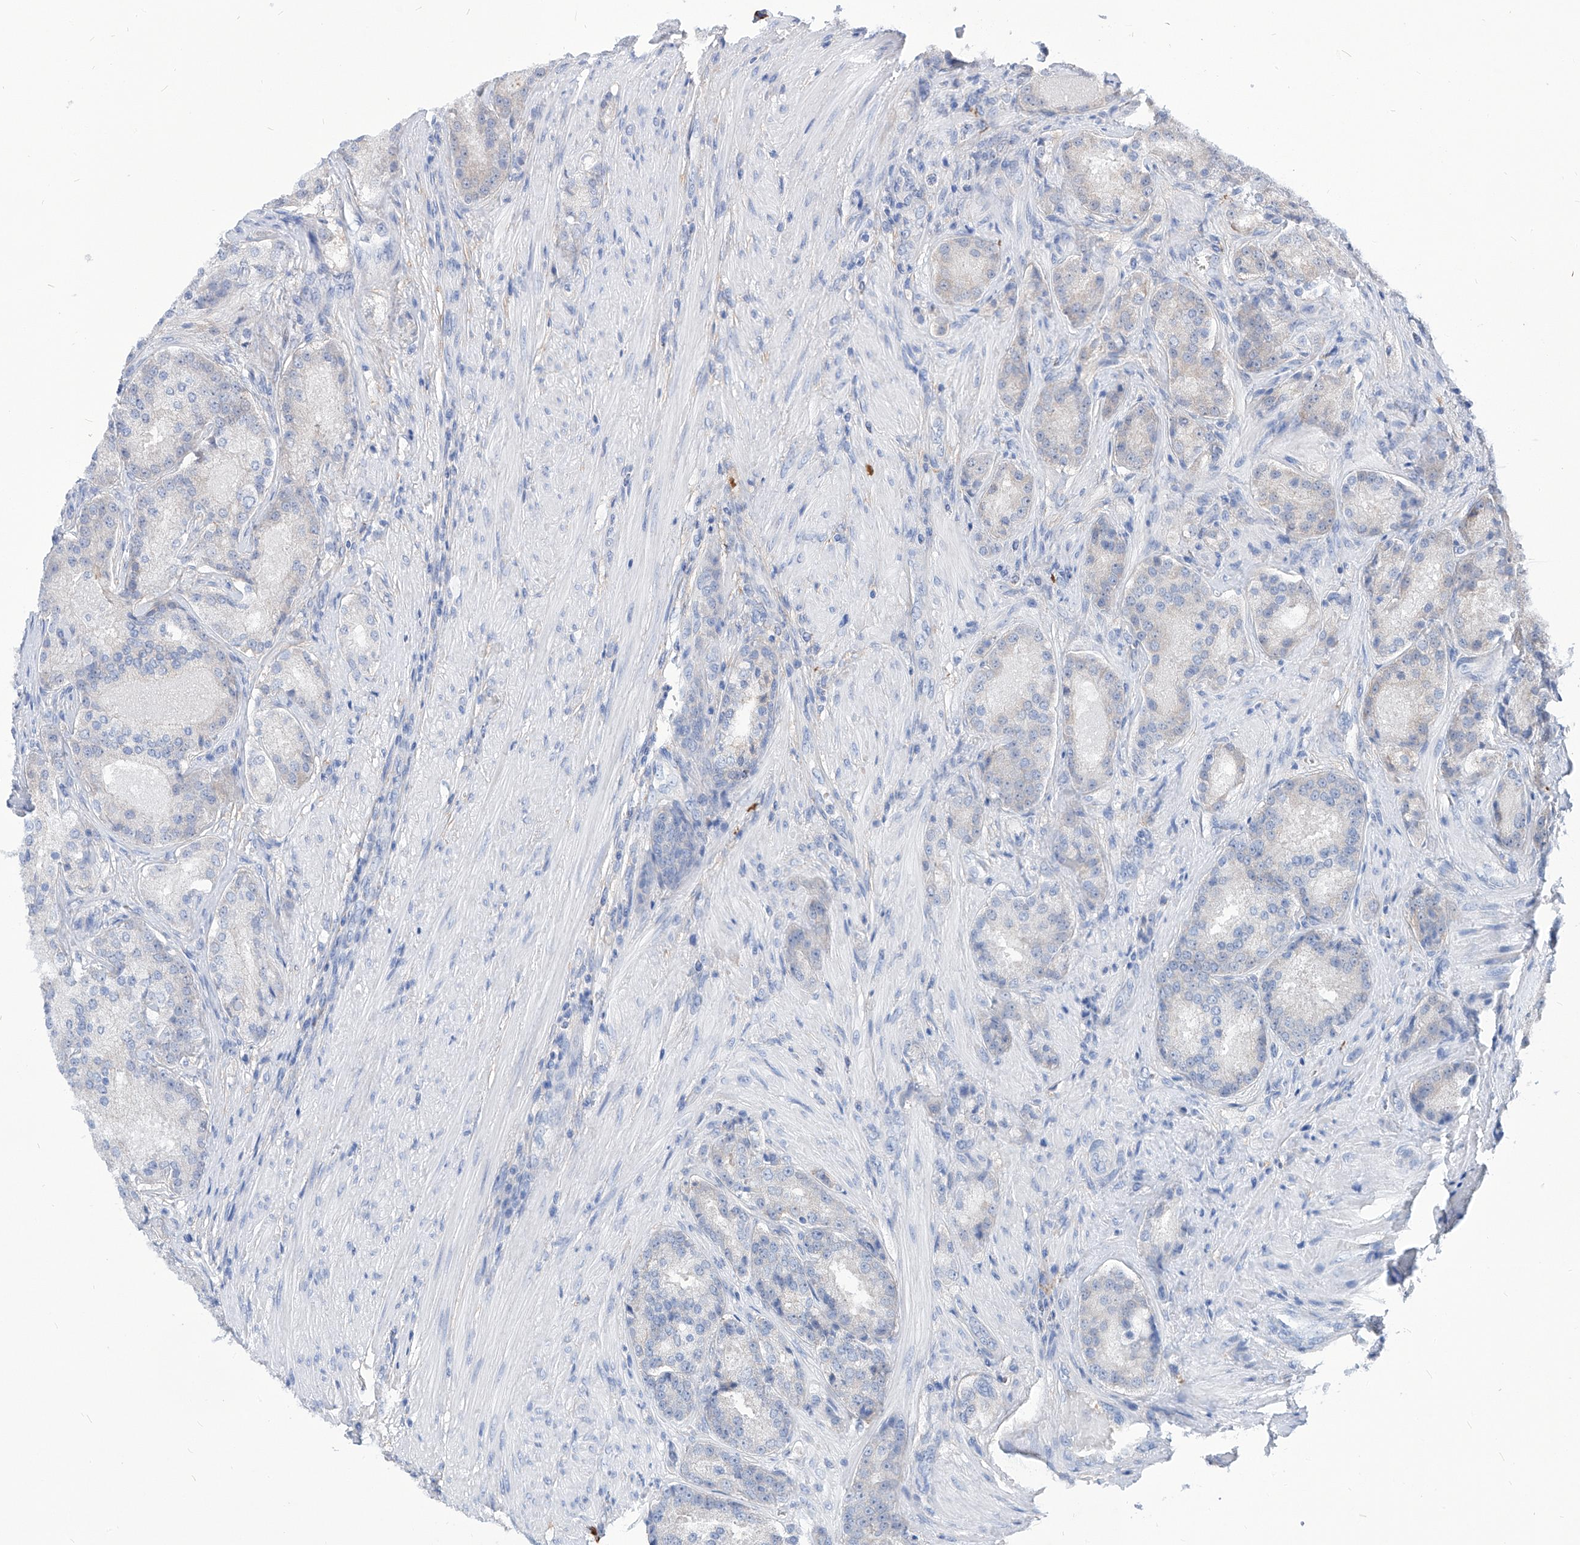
{"staining": {"intensity": "negative", "quantity": "none", "location": "none"}, "tissue": "prostate cancer", "cell_type": "Tumor cells", "image_type": "cancer", "snomed": [{"axis": "morphology", "description": "Adenocarcinoma, High grade"}, {"axis": "topography", "description": "Prostate"}], "caption": "This image is of prostate cancer (adenocarcinoma (high-grade)) stained with immunohistochemistry (IHC) to label a protein in brown with the nuclei are counter-stained blue. There is no staining in tumor cells.", "gene": "AKAP10", "patient": {"sex": "male", "age": 60}}